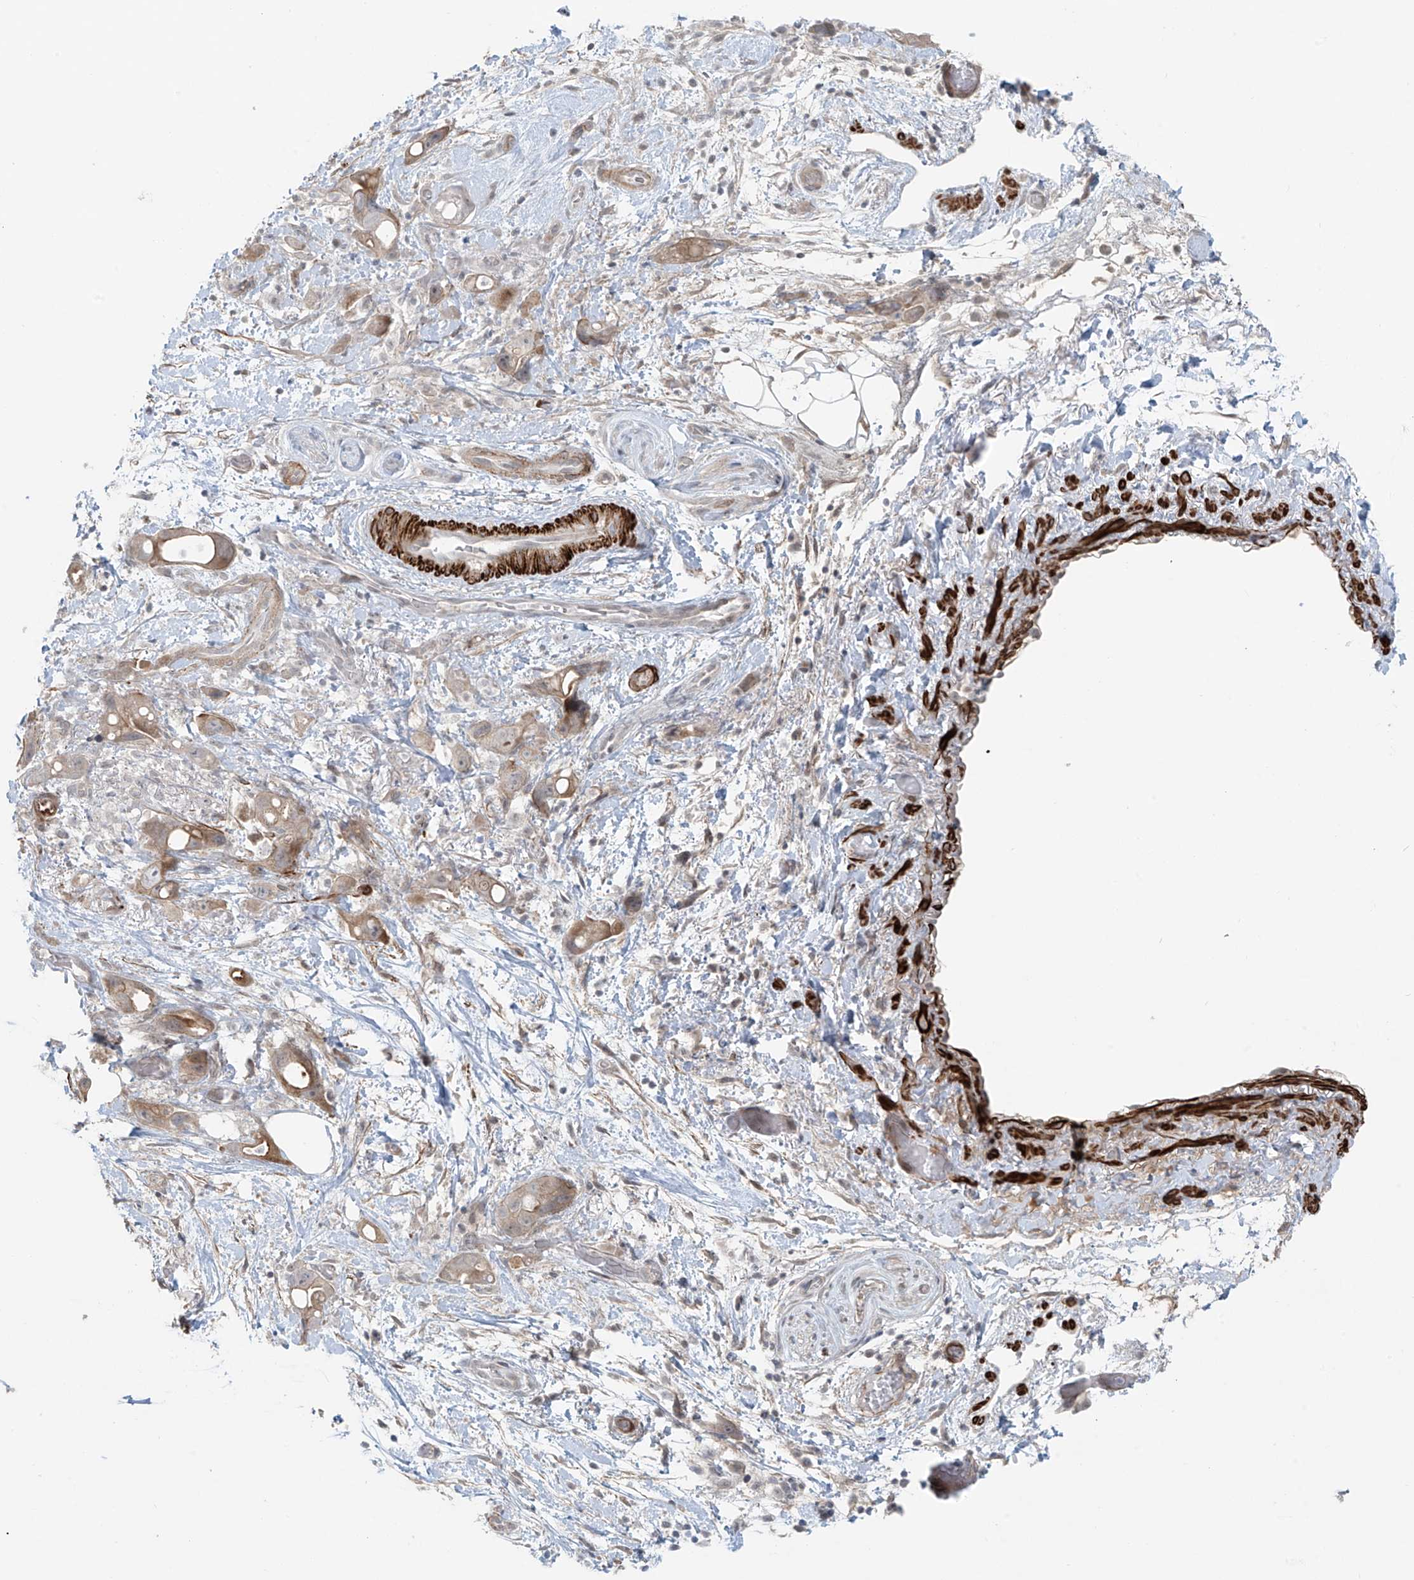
{"staining": {"intensity": "moderate", "quantity": "<25%", "location": "cytoplasmic/membranous"}, "tissue": "pancreatic cancer", "cell_type": "Tumor cells", "image_type": "cancer", "snomed": [{"axis": "morphology", "description": "Normal tissue, NOS"}, {"axis": "morphology", "description": "Adenocarcinoma, NOS"}, {"axis": "topography", "description": "Pancreas"}], "caption": "IHC of pancreatic adenocarcinoma displays low levels of moderate cytoplasmic/membranous staining in approximately <25% of tumor cells. (IHC, brightfield microscopy, high magnification).", "gene": "RASGEF1A", "patient": {"sex": "female", "age": 68}}